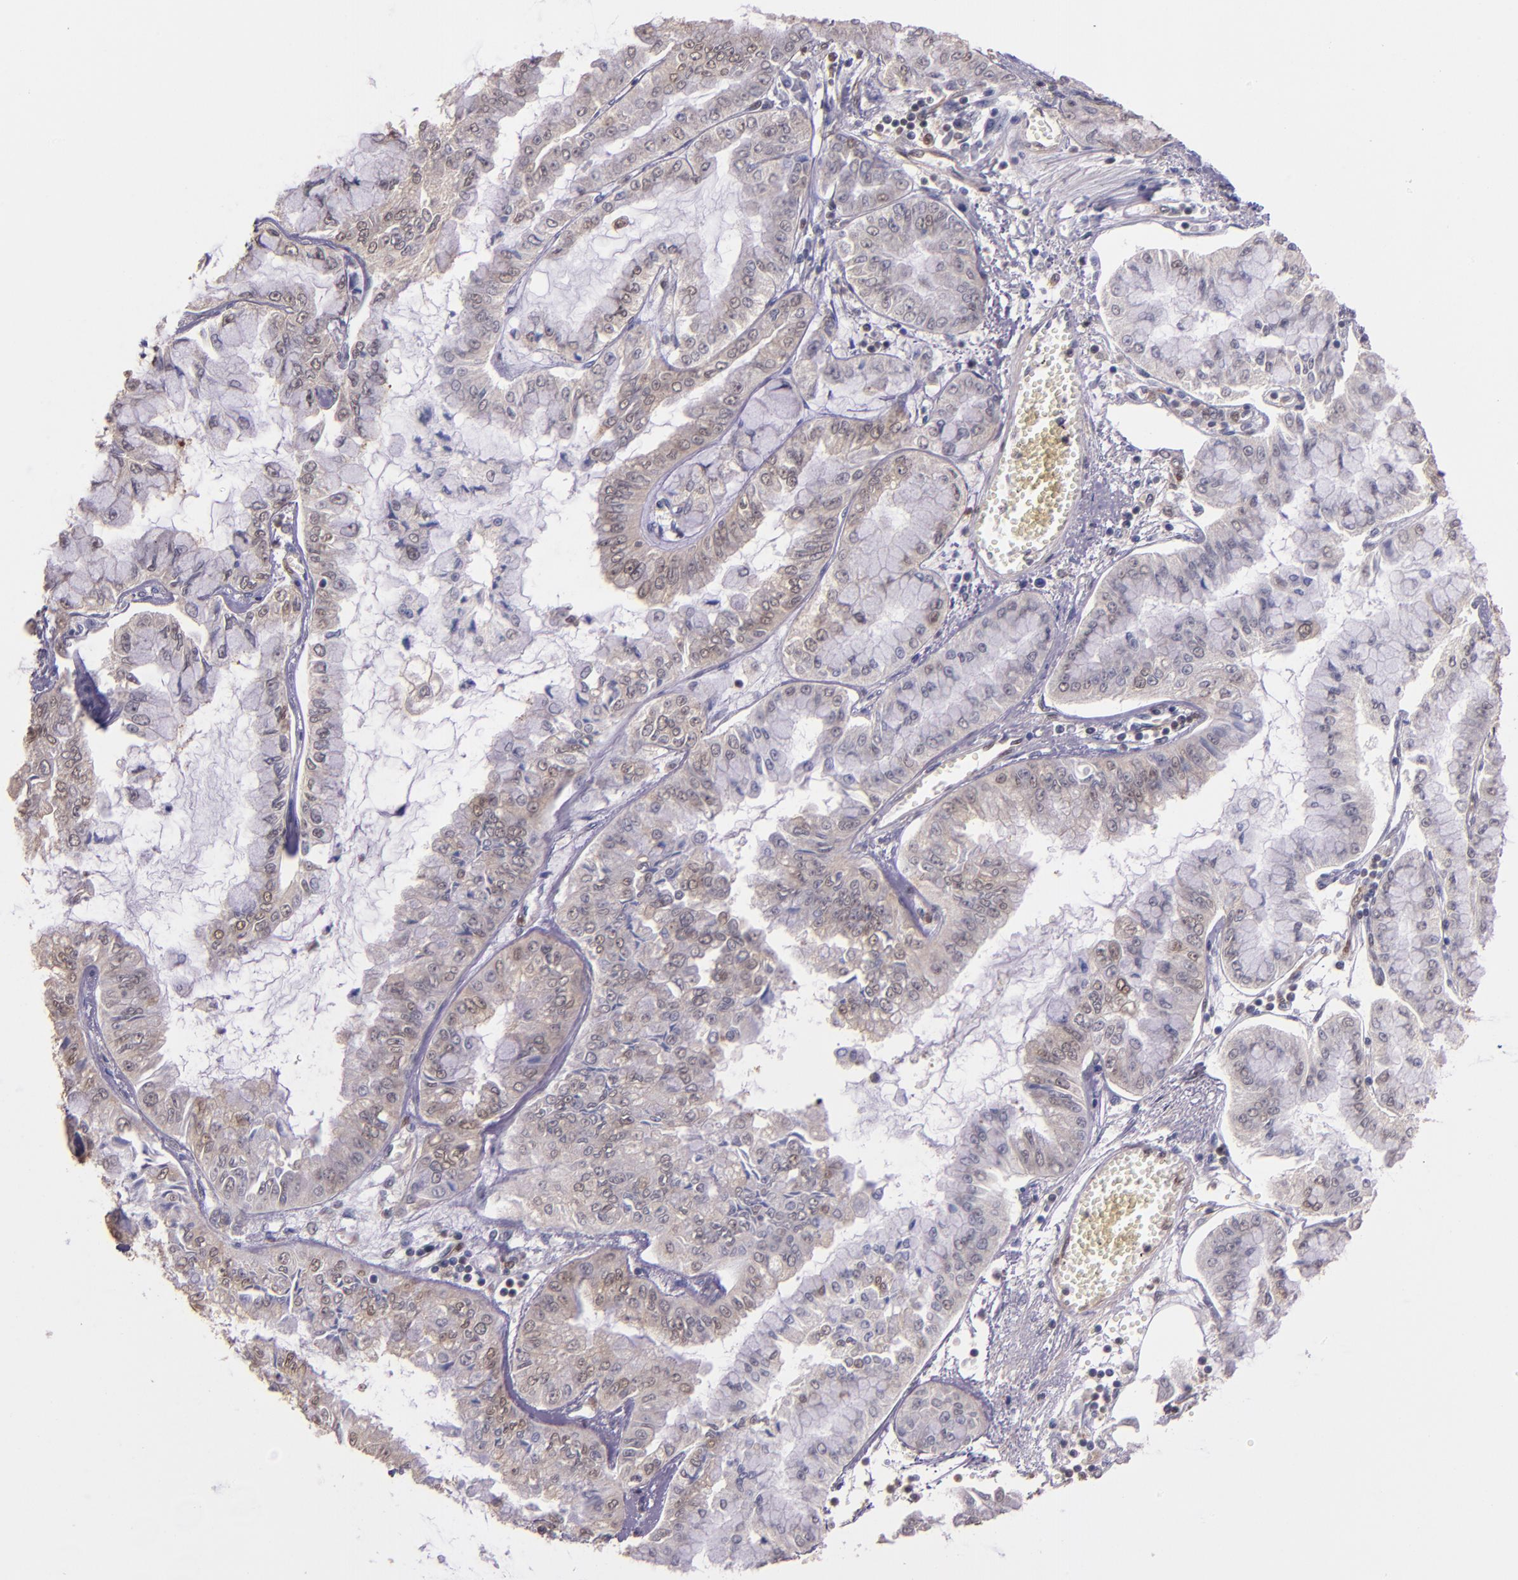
{"staining": {"intensity": "weak", "quantity": ">75%", "location": "cytoplasmic/membranous,nuclear"}, "tissue": "liver cancer", "cell_type": "Tumor cells", "image_type": "cancer", "snomed": [{"axis": "morphology", "description": "Cholangiocarcinoma"}, {"axis": "topography", "description": "Liver"}], "caption": "This photomicrograph displays liver cancer (cholangiocarcinoma) stained with IHC to label a protein in brown. The cytoplasmic/membranous and nuclear of tumor cells show weak positivity for the protein. Nuclei are counter-stained blue.", "gene": "STAT6", "patient": {"sex": "female", "age": 79}}